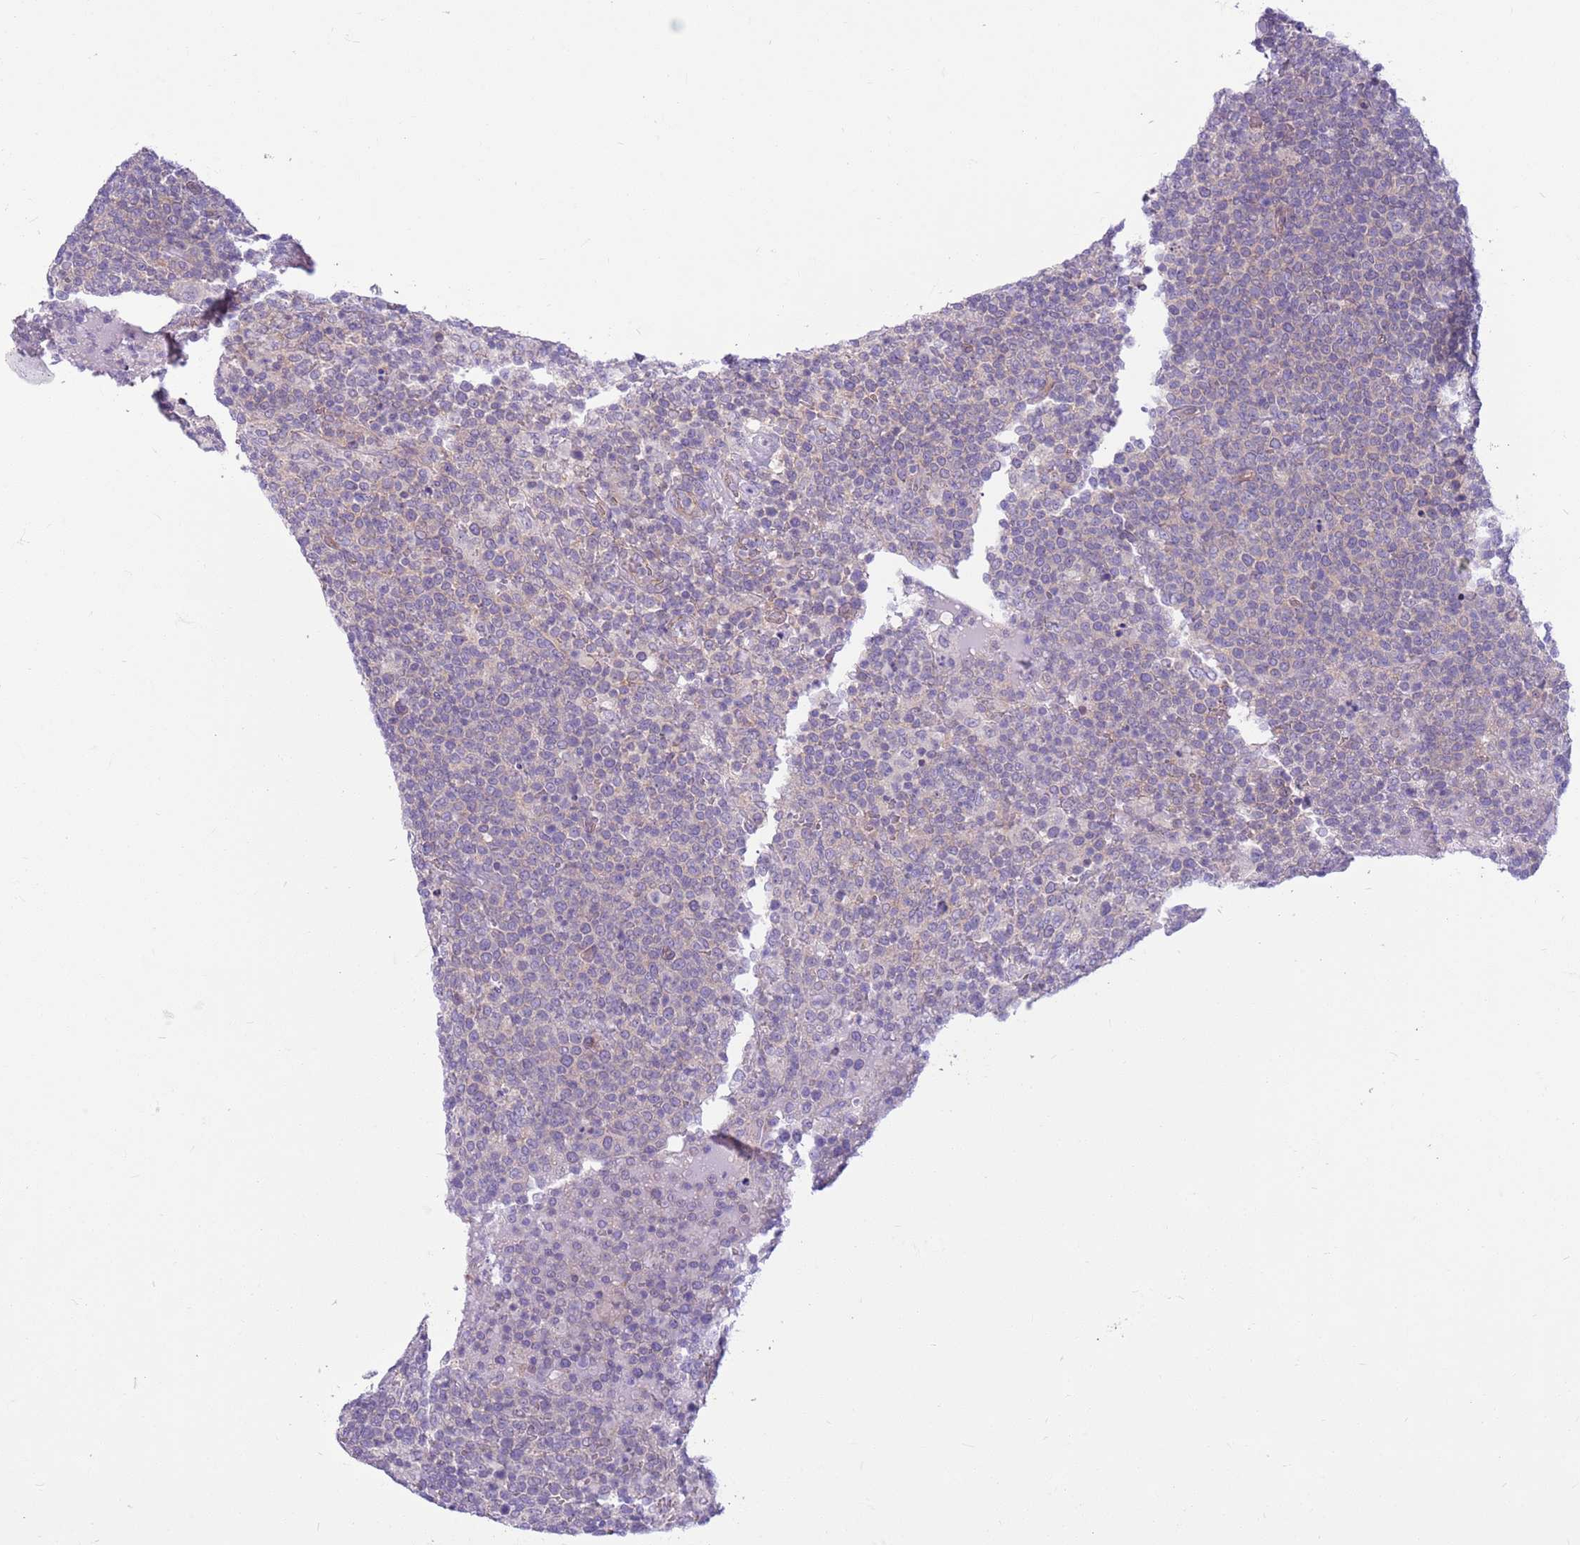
{"staining": {"intensity": "negative", "quantity": "none", "location": "none"}, "tissue": "lymphoma", "cell_type": "Tumor cells", "image_type": "cancer", "snomed": [{"axis": "morphology", "description": "Malignant lymphoma, non-Hodgkin's type, High grade"}, {"axis": "topography", "description": "Lymph node"}], "caption": "IHC micrograph of neoplastic tissue: malignant lymphoma, non-Hodgkin's type (high-grade) stained with DAB (3,3'-diaminobenzidine) demonstrates no significant protein expression in tumor cells. (DAB immunohistochemistry (IHC), high magnification).", "gene": "PARP8", "patient": {"sex": "male", "age": 61}}